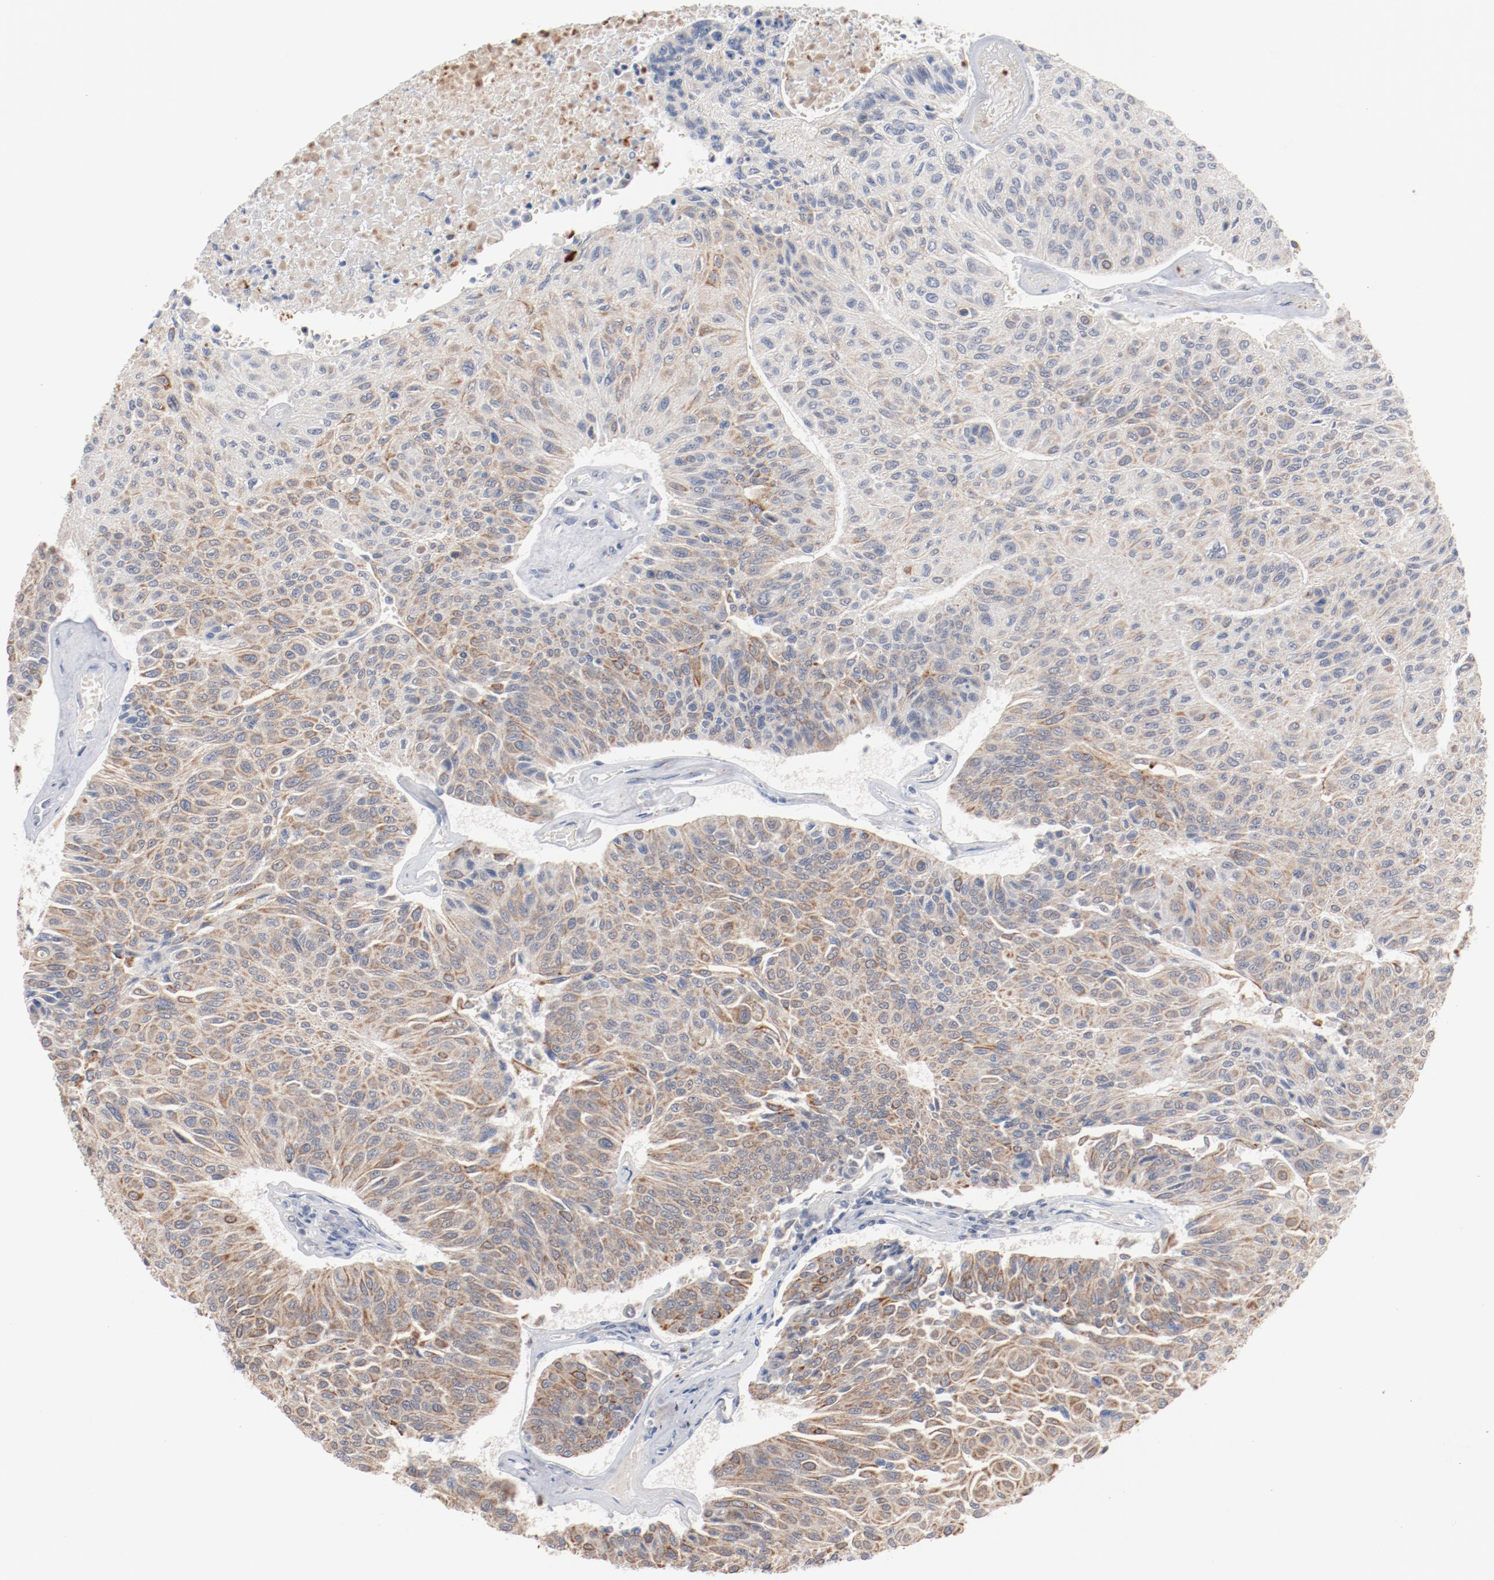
{"staining": {"intensity": "moderate", "quantity": "25%-75%", "location": "cytoplasmic/membranous"}, "tissue": "urothelial cancer", "cell_type": "Tumor cells", "image_type": "cancer", "snomed": [{"axis": "morphology", "description": "Urothelial carcinoma, High grade"}, {"axis": "topography", "description": "Urinary bladder"}], "caption": "This is a photomicrograph of IHC staining of urothelial cancer, which shows moderate expression in the cytoplasmic/membranous of tumor cells.", "gene": "ERICH1", "patient": {"sex": "male", "age": 66}}